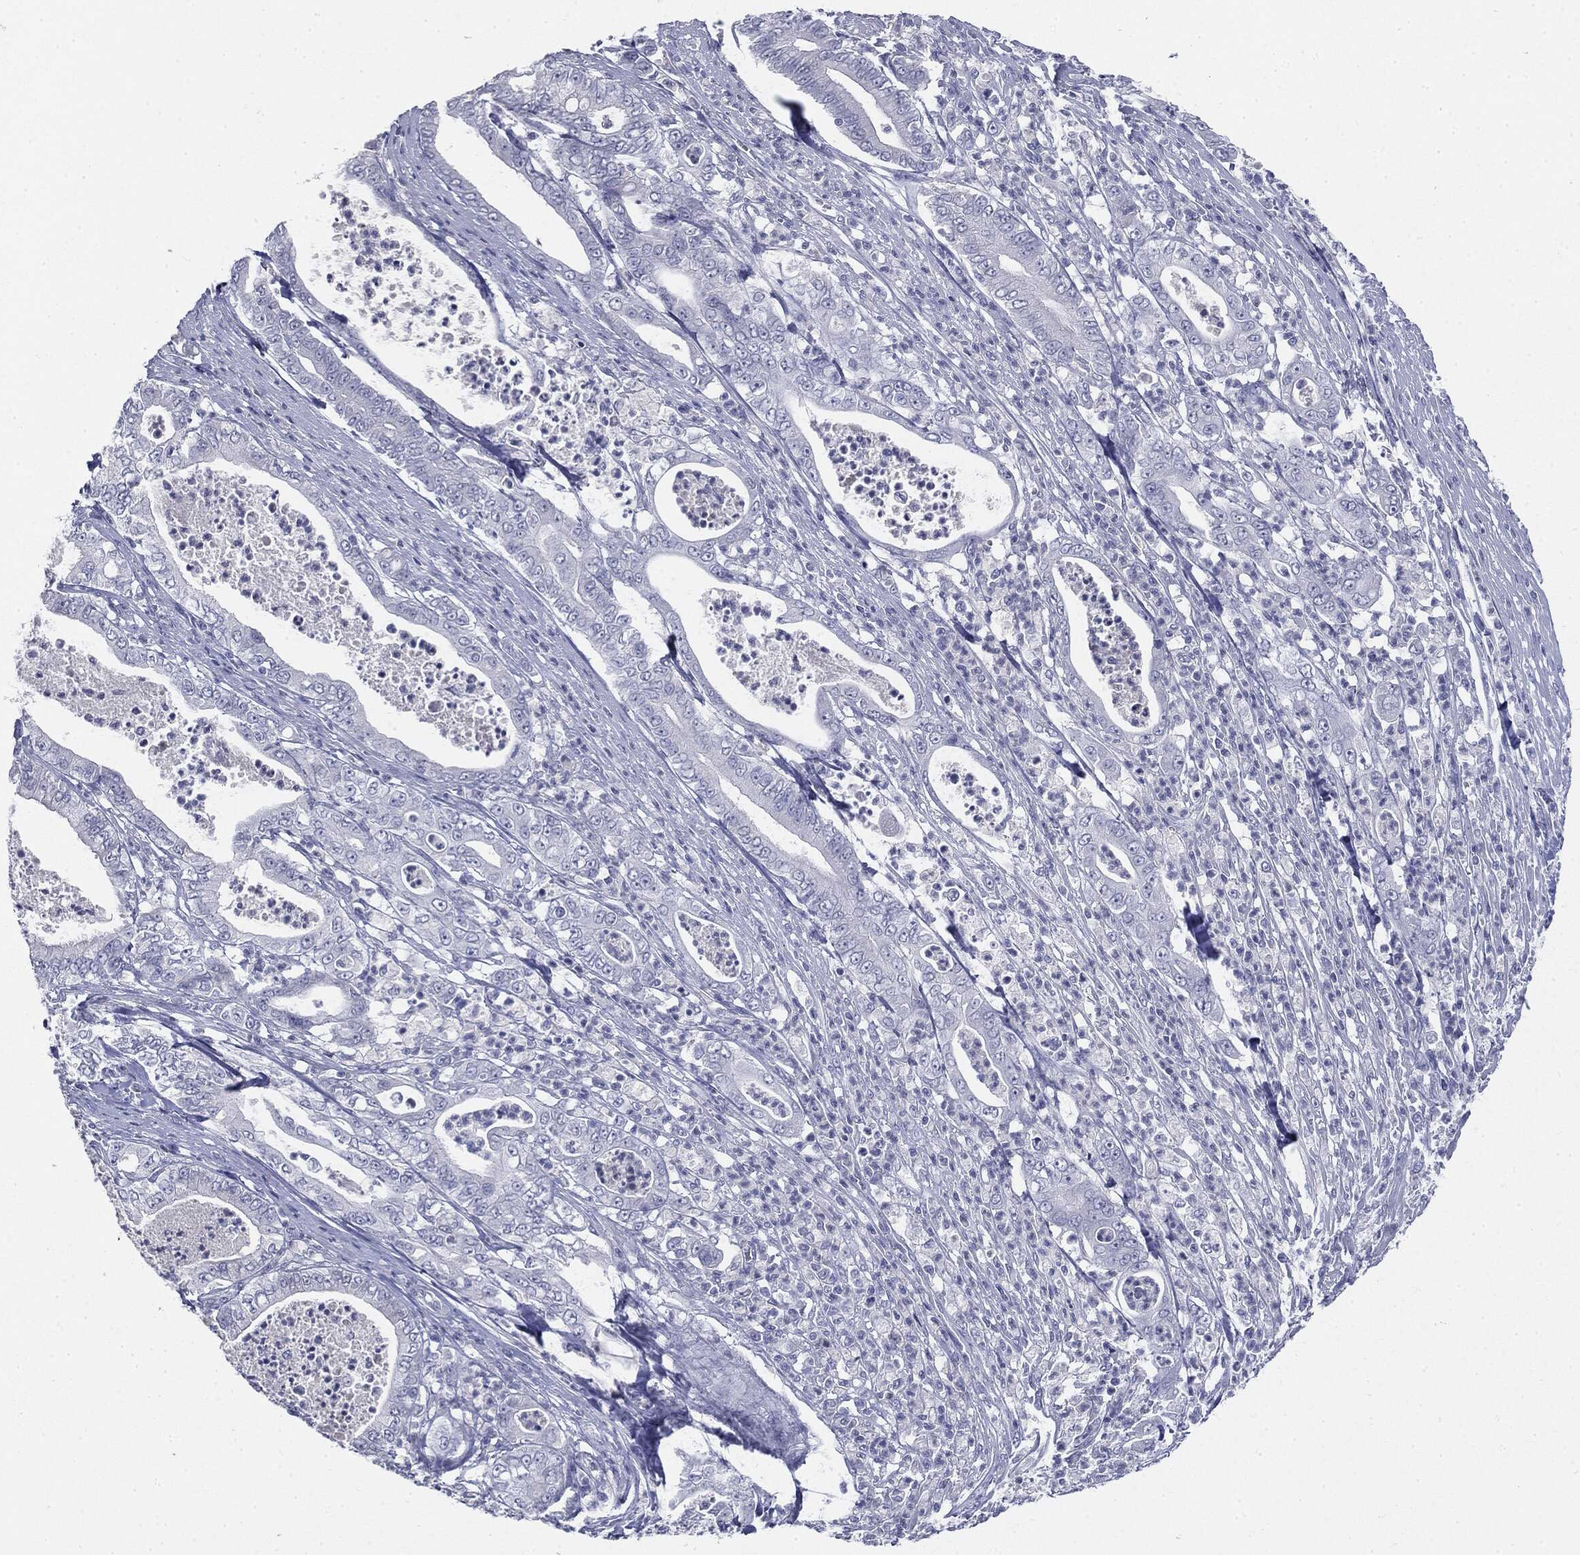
{"staining": {"intensity": "negative", "quantity": "none", "location": "none"}, "tissue": "pancreatic cancer", "cell_type": "Tumor cells", "image_type": "cancer", "snomed": [{"axis": "morphology", "description": "Adenocarcinoma, NOS"}, {"axis": "topography", "description": "Pancreas"}], "caption": "Human pancreatic adenocarcinoma stained for a protein using immunohistochemistry exhibits no positivity in tumor cells.", "gene": "CGB1", "patient": {"sex": "male", "age": 71}}